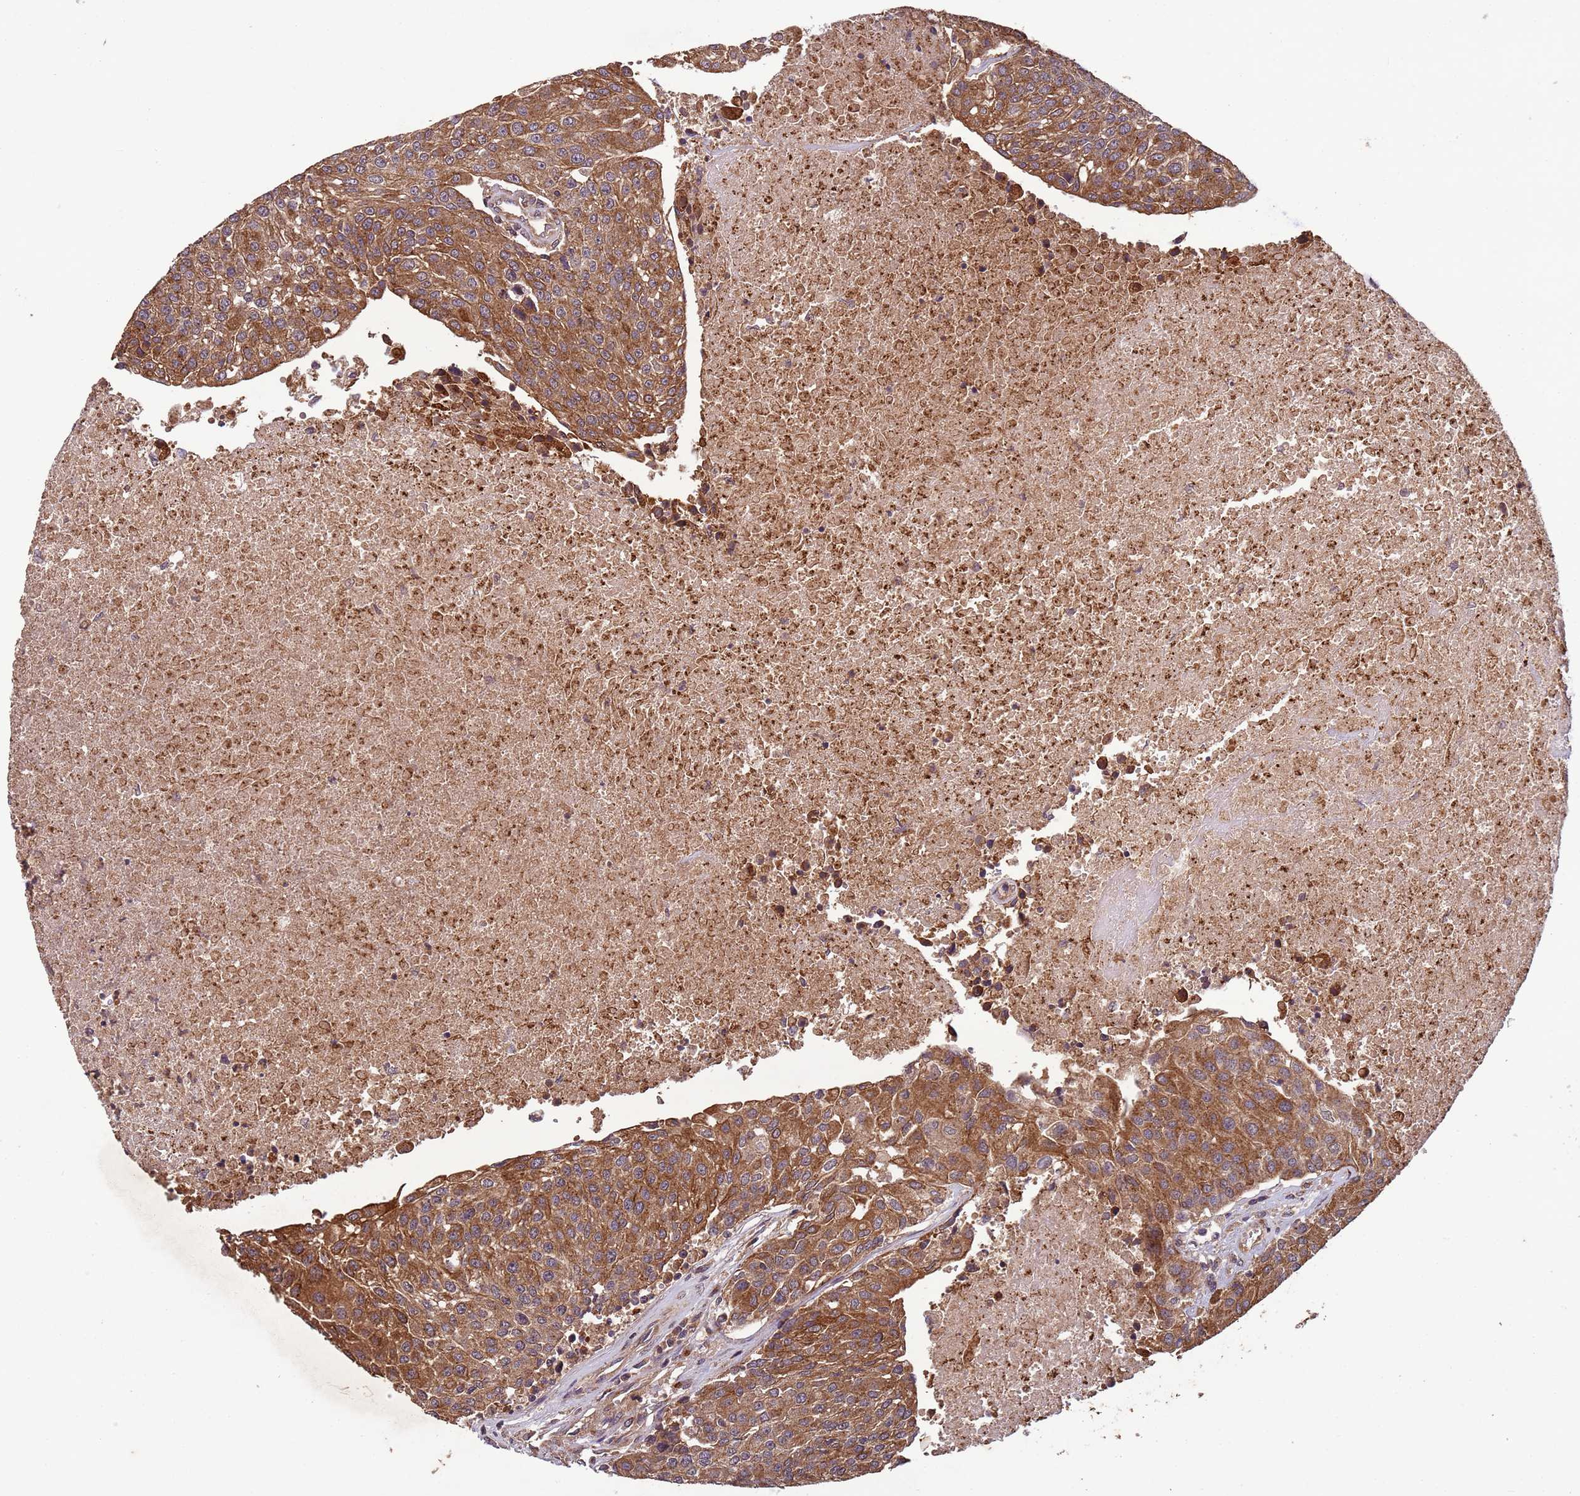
{"staining": {"intensity": "strong", "quantity": ">75%", "location": "cytoplasmic/membranous"}, "tissue": "urothelial cancer", "cell_type": "Tumor cells", "image_type": "cancer", "snomed": [{"axis": "morphology", "description": "Urothelial carcinoma, High grade"}, {"axis": "topography", "description": "Urinary bladder"}], "caption": "The immunohistochemical stain labels strong cytoplasmic/membranous expression in tumor cells of urothelial cancer tissue.", "gene": "FASTKD1", "patient": {"sex": "female", "age": 85}}